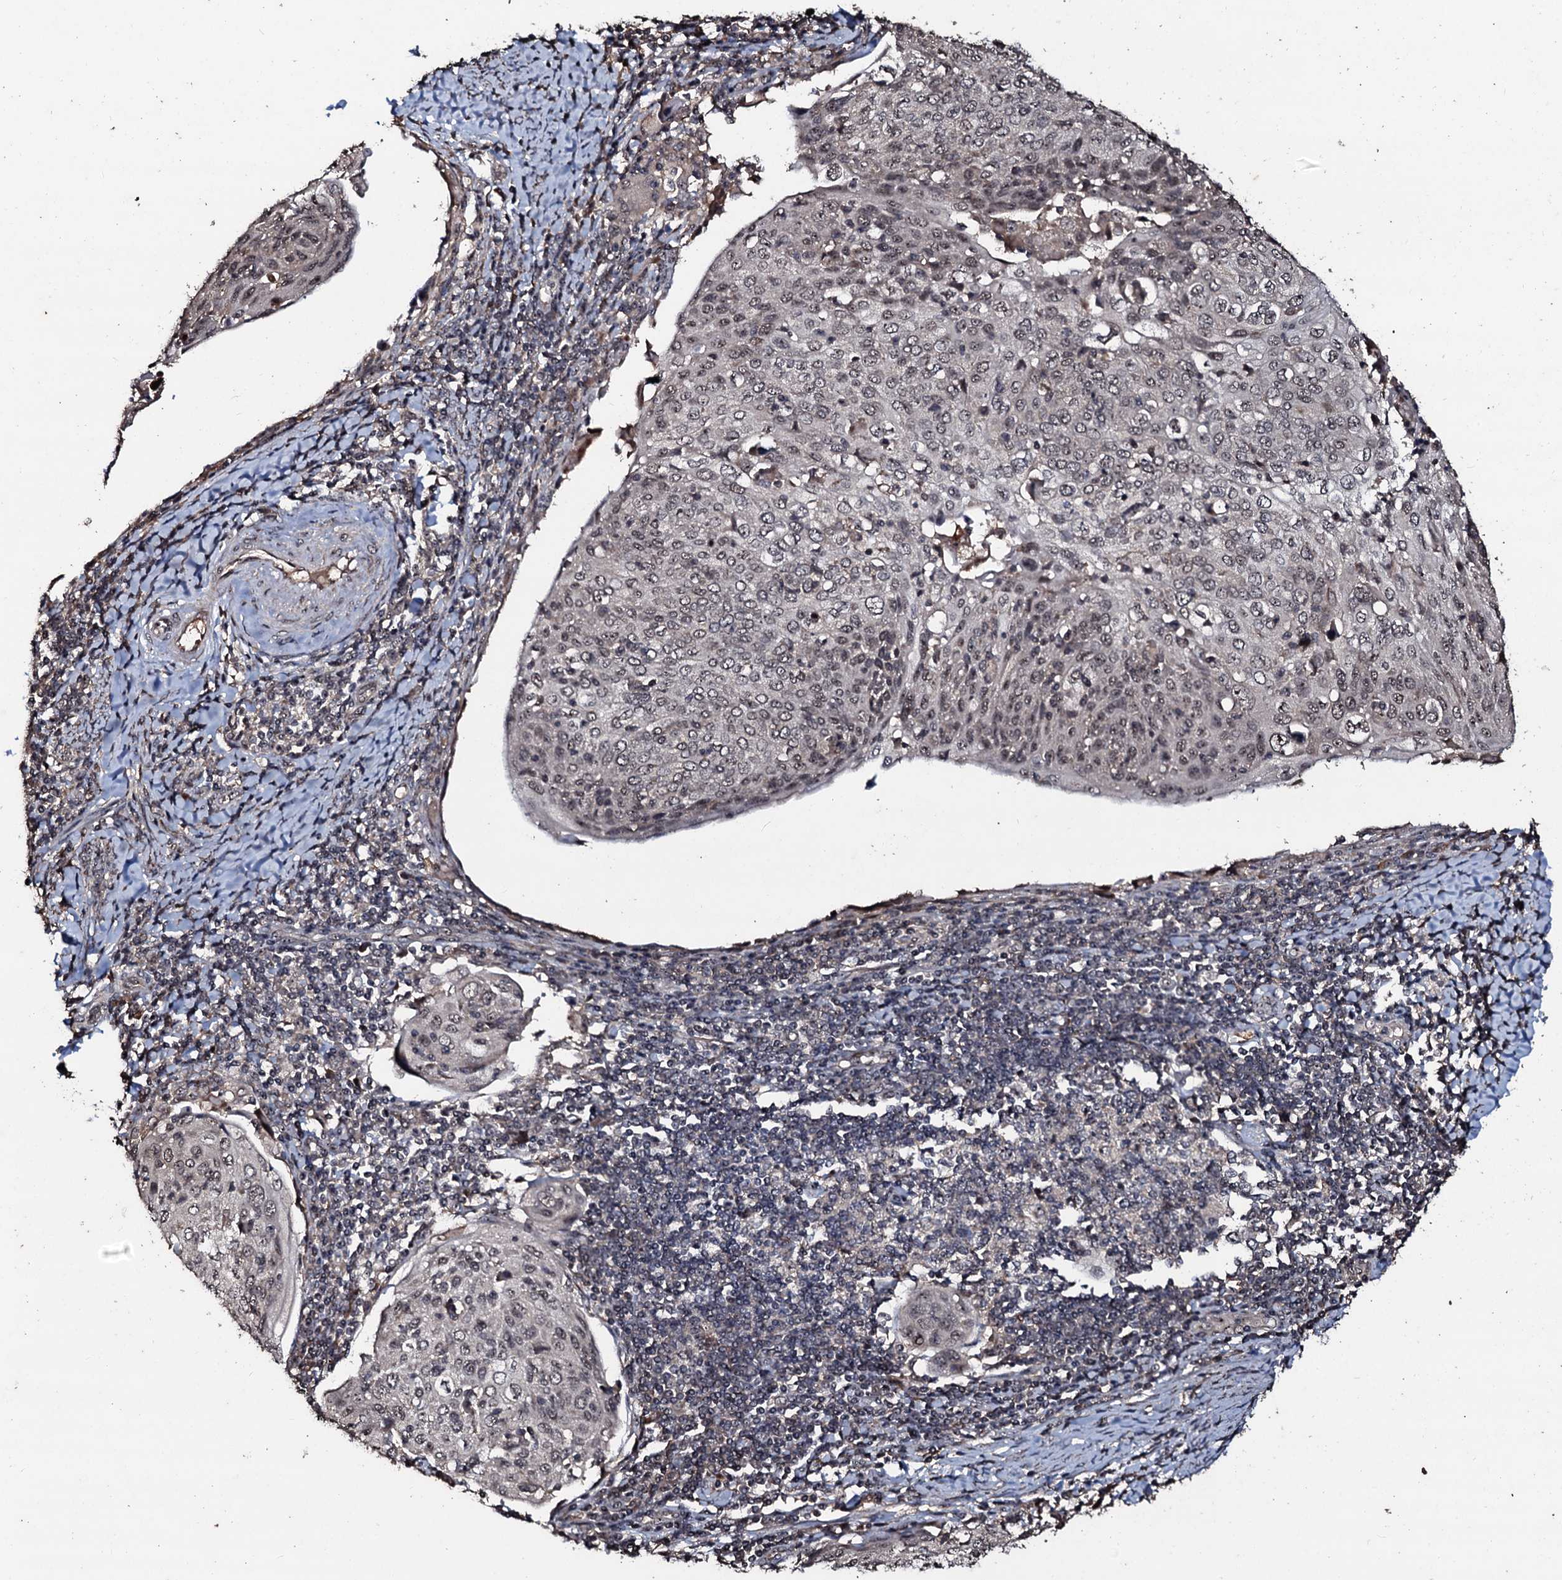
{"staining": {"intensity": "weak", "quantity": "<25%", "location": "nuclear"}, "tissue": "cervical cancer", "cell_type": "Tumor cells", "image_type": "cancer", "snomed": [{"axis": "morphology", "description": "Squamous cell carcinoma, NOS"}, {"axis": "topography", "description": "Cervix"}], "caption": "The image exhibits no significant positivity in tumor cells of cervical squamous cell carcinoma. The staining was performed using DAB to visualize the protein expression in brown, while the nuclei were stained in blue with hematoxylin (Magnification: 20x).", "gene": "SUPT7L", "patient": {"sex": "female", "age": 67}}